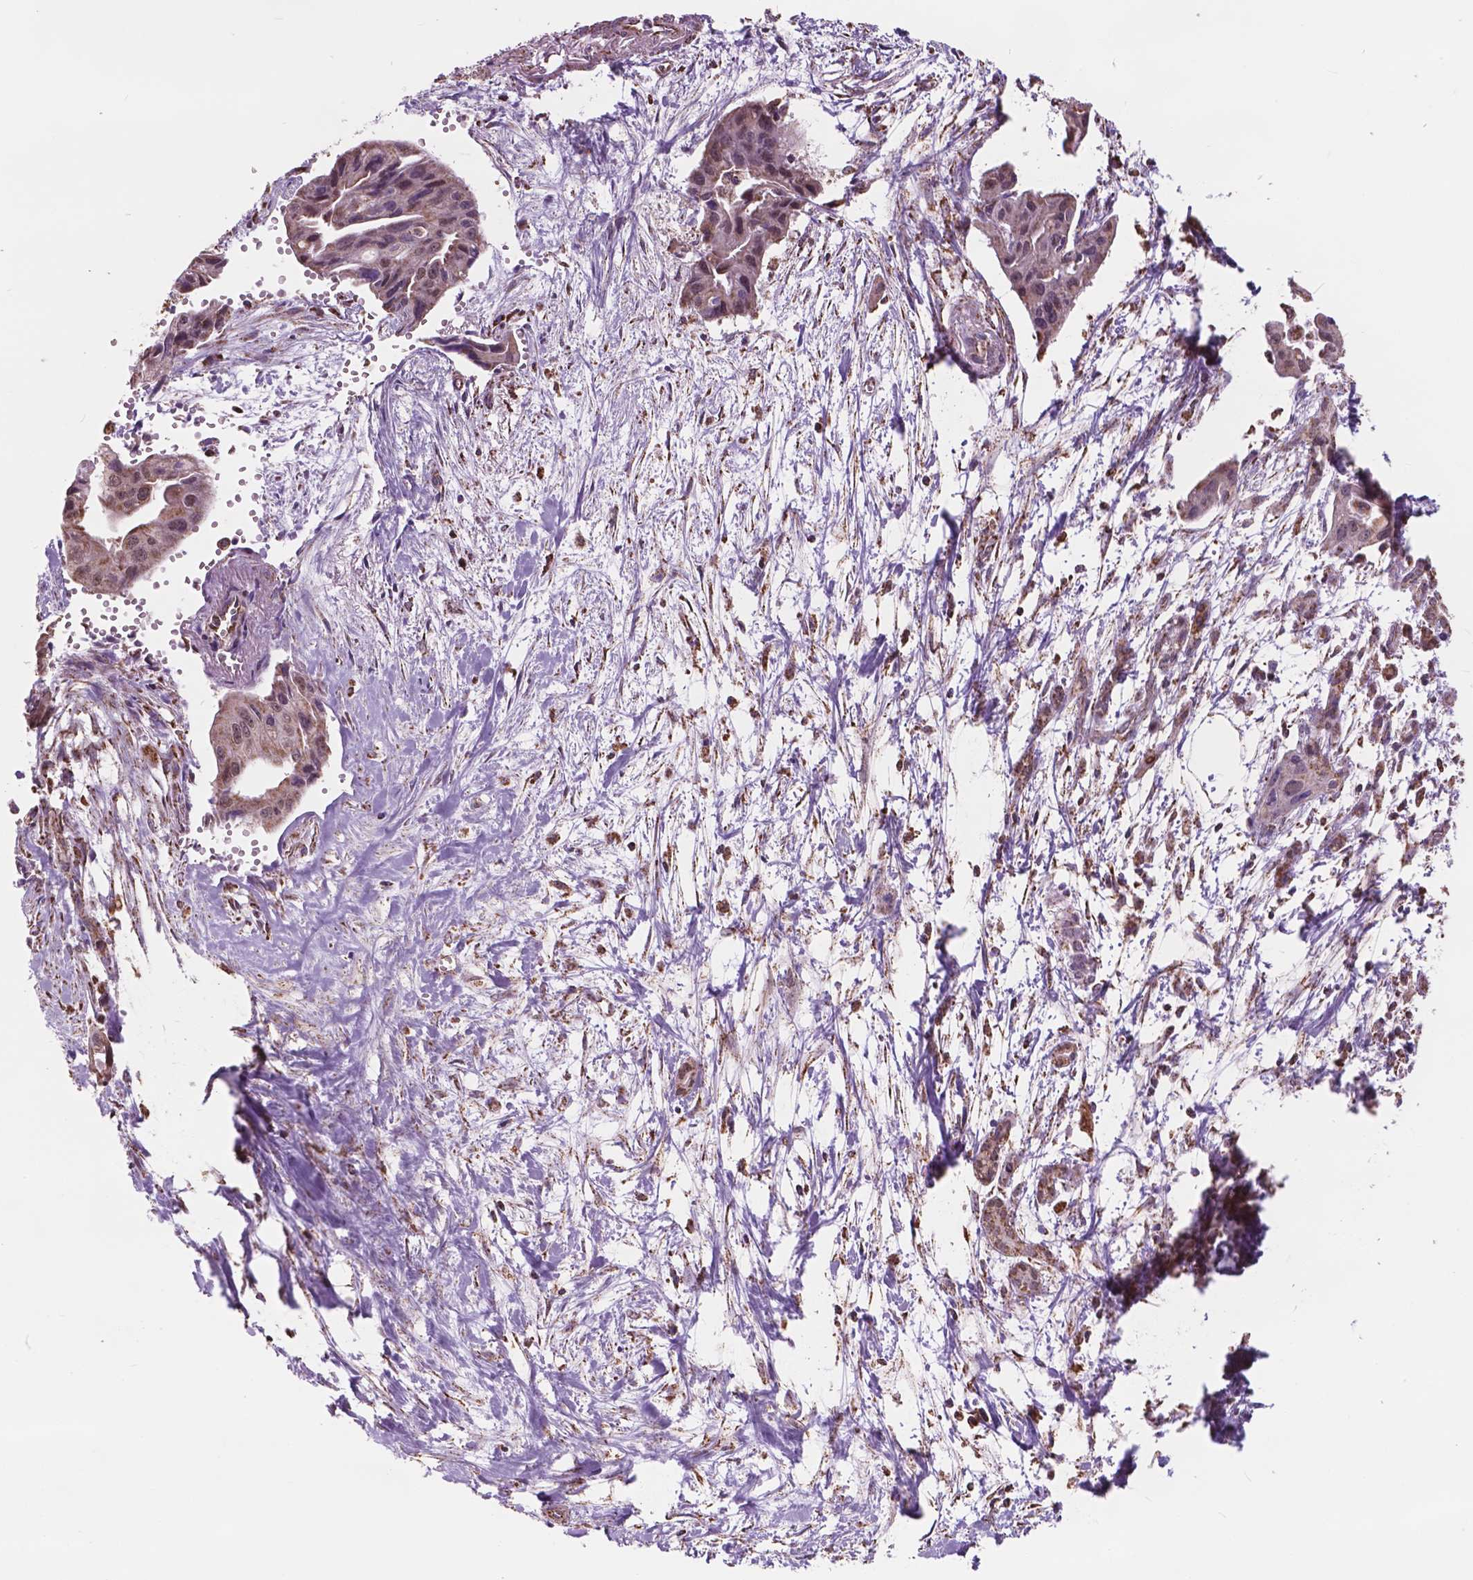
{"staining": {"intensity": "weak", "quantity": "25%-75%", "location": "cytoplasmic/membranous,nuclear"}, "tissue": "pancreatic cancer", "cell_type": "Tumor cells", "image_type": "cancer", "snomed": [{"axis": "morphology", "description": "Adenocarcinoma, NOS"}, {"axis": "topography", "description": "Pancreas"}], "caption": "A photomicrograph of pancreatic adenocarcinoma stained for a protein reveals weak cytoplasmic/membranous and nuclear brown staining in tumor cells. (Stains: DAB (3,3'-diaminobenzidine) in brown, nuclei in blue, Microscopy: brightfield microscopy at high magnification).", "gene": "SCOC", "patient": {"sex": "male", "age": 60}}